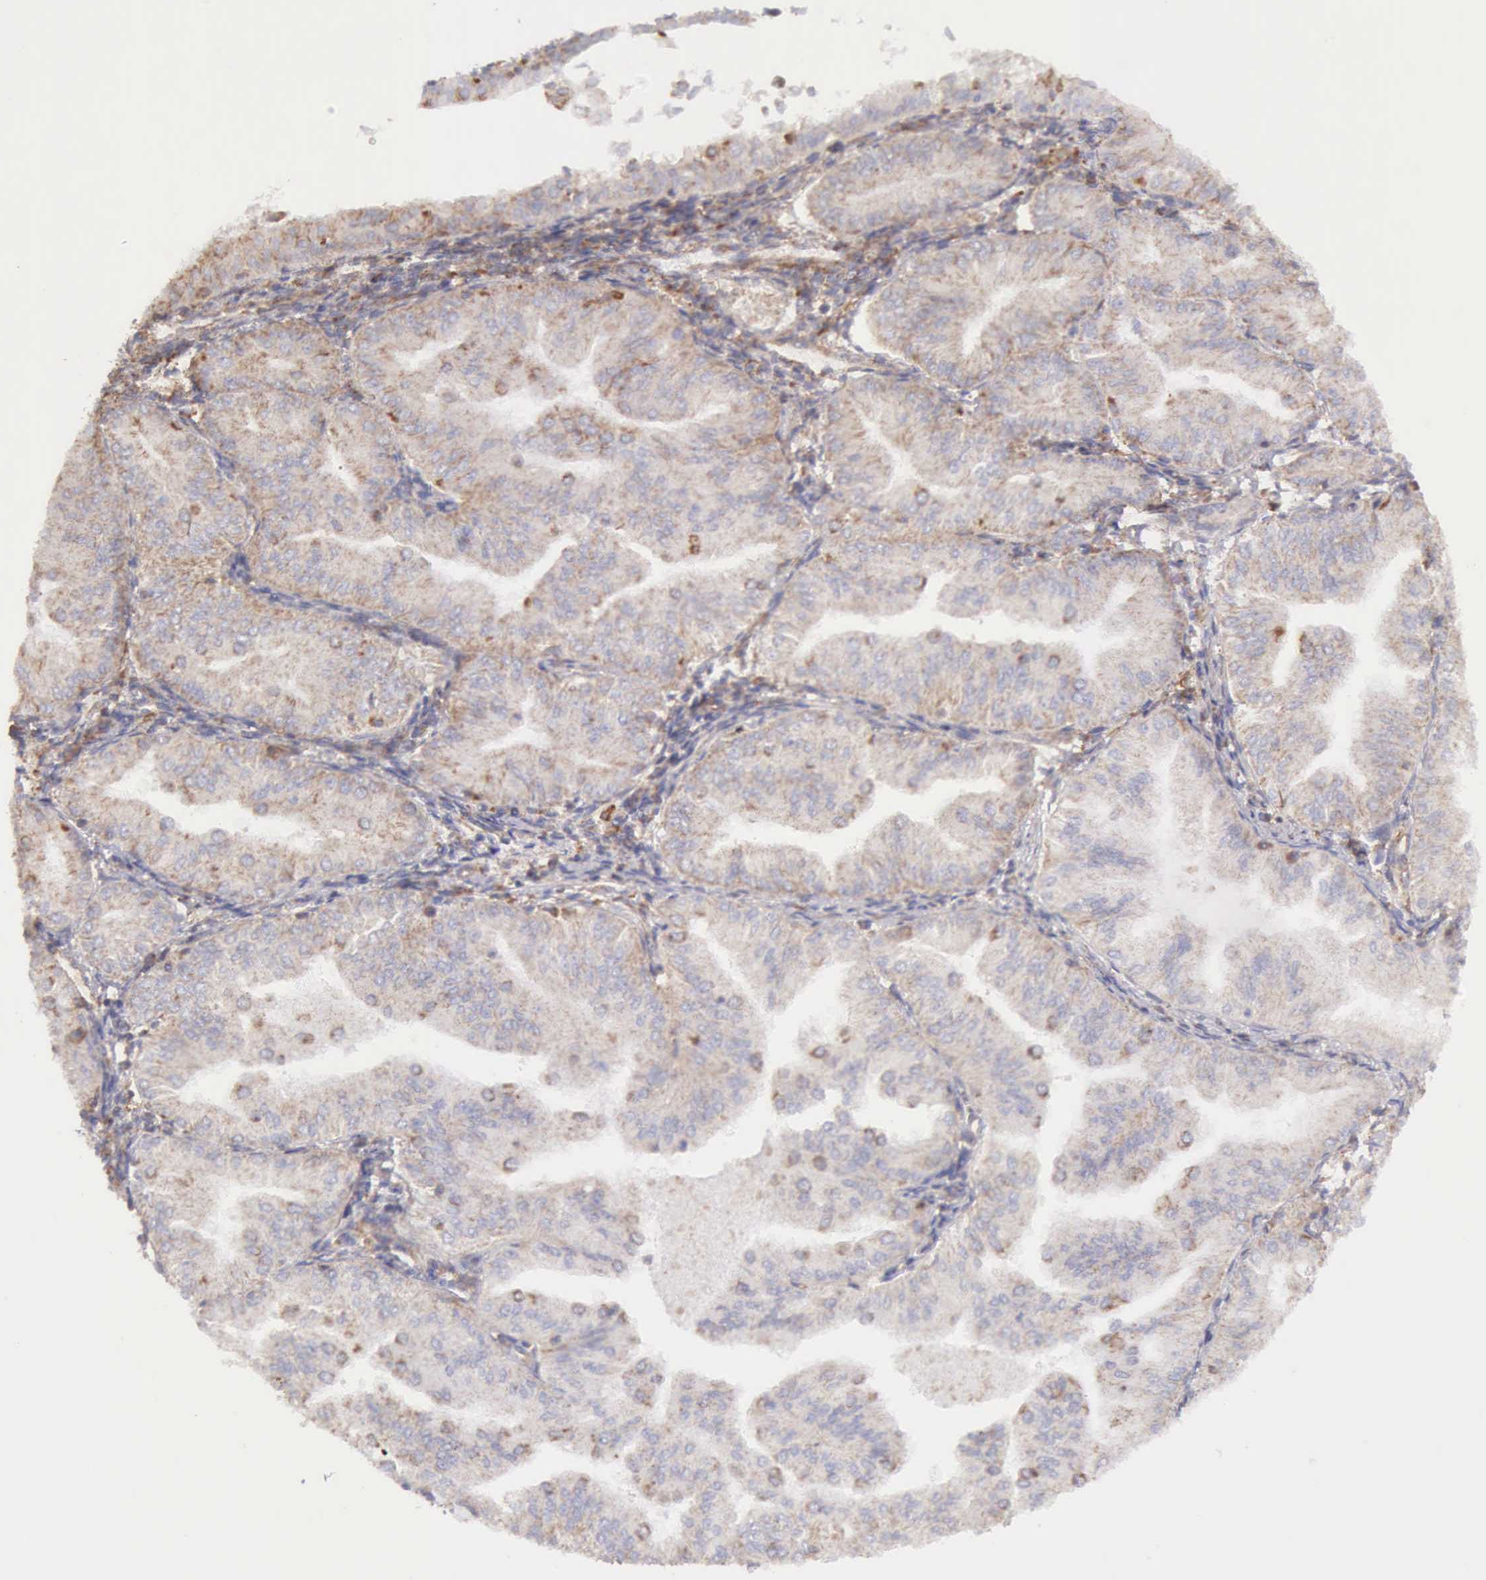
{"staining": {"intensity": "weak", "quantity": "25%-75%", "location": "cytoplasmic/membranous"}, "tissue": "endometrial cancer", "cell_type": "Tumor cells", "image_type": "cancer", "snomed": [{"axis": "morphology", "description": "Adenocarcinoma, NOS"}, {"axis": "topography", "description": "Endometrium"}], "caption": "Immunohistochemical staining of endometrial cancer exhibits low levels of weak cytoplasmic/membranous protein positivity in about 25%-75% of tumor cells.", "gene": "ARHGAP4", "patient": {"sex": "female", "age": 53}}